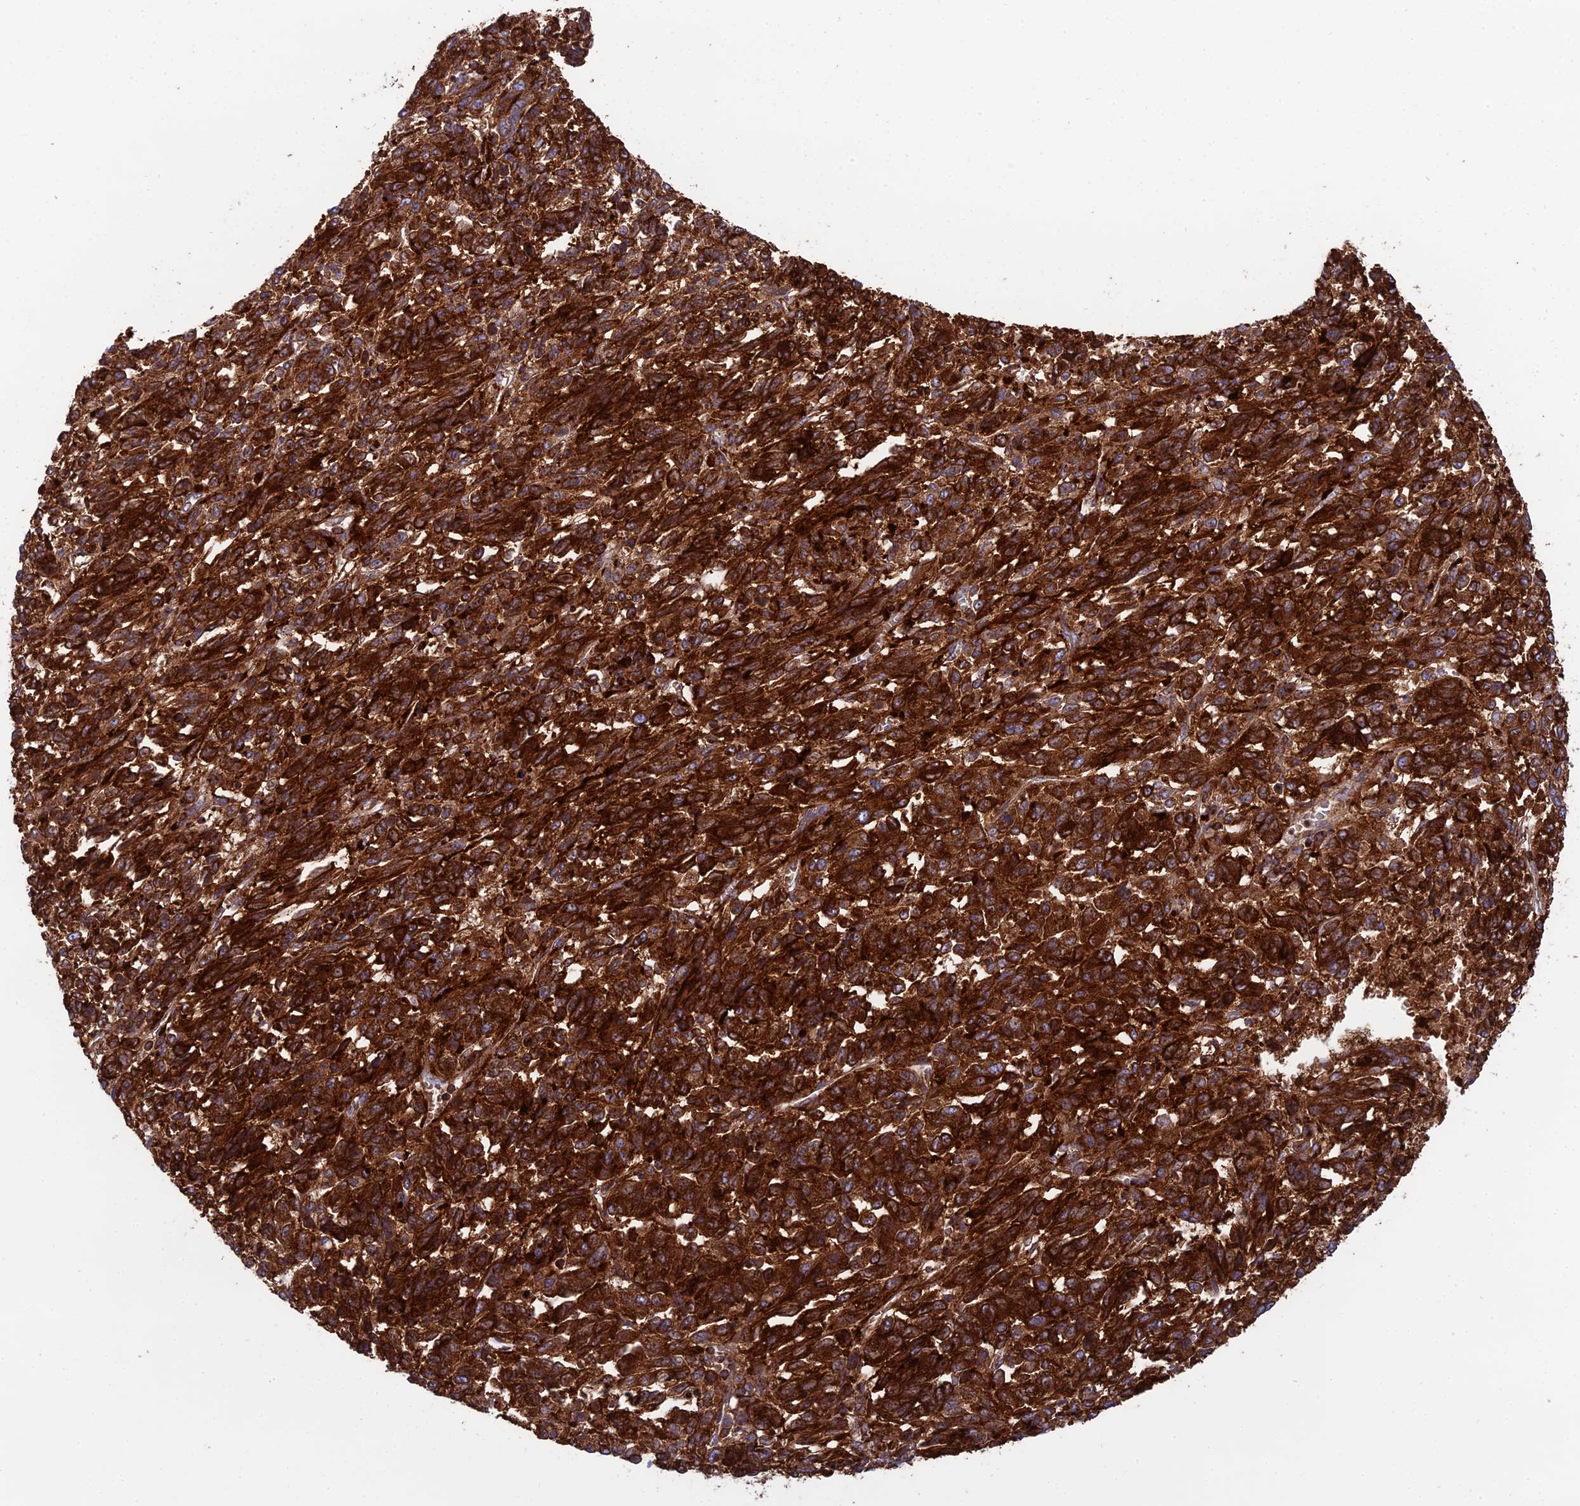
{"staining": {"intensity": "strong", "quantity": ">75%", "location": "cytoplasmic/membranous"}, "tissue": "melanoma", "cell_type": "Tumor cells", "image_type": "cancer", "snomed": [{"axis": "morphology", "description": "Malignant melanoma, Metastatic site"}, {"axis": "topography", "description": "Lung"}], "caption": "The histopathology image displays immunohistochemical staining of melanoma. There is strong cytoplasmic/membranous positivity is appreciated in about >75% of tumor cells.", "gene": "LNPEP", "patient": {"sex": "male", "age": 64}}